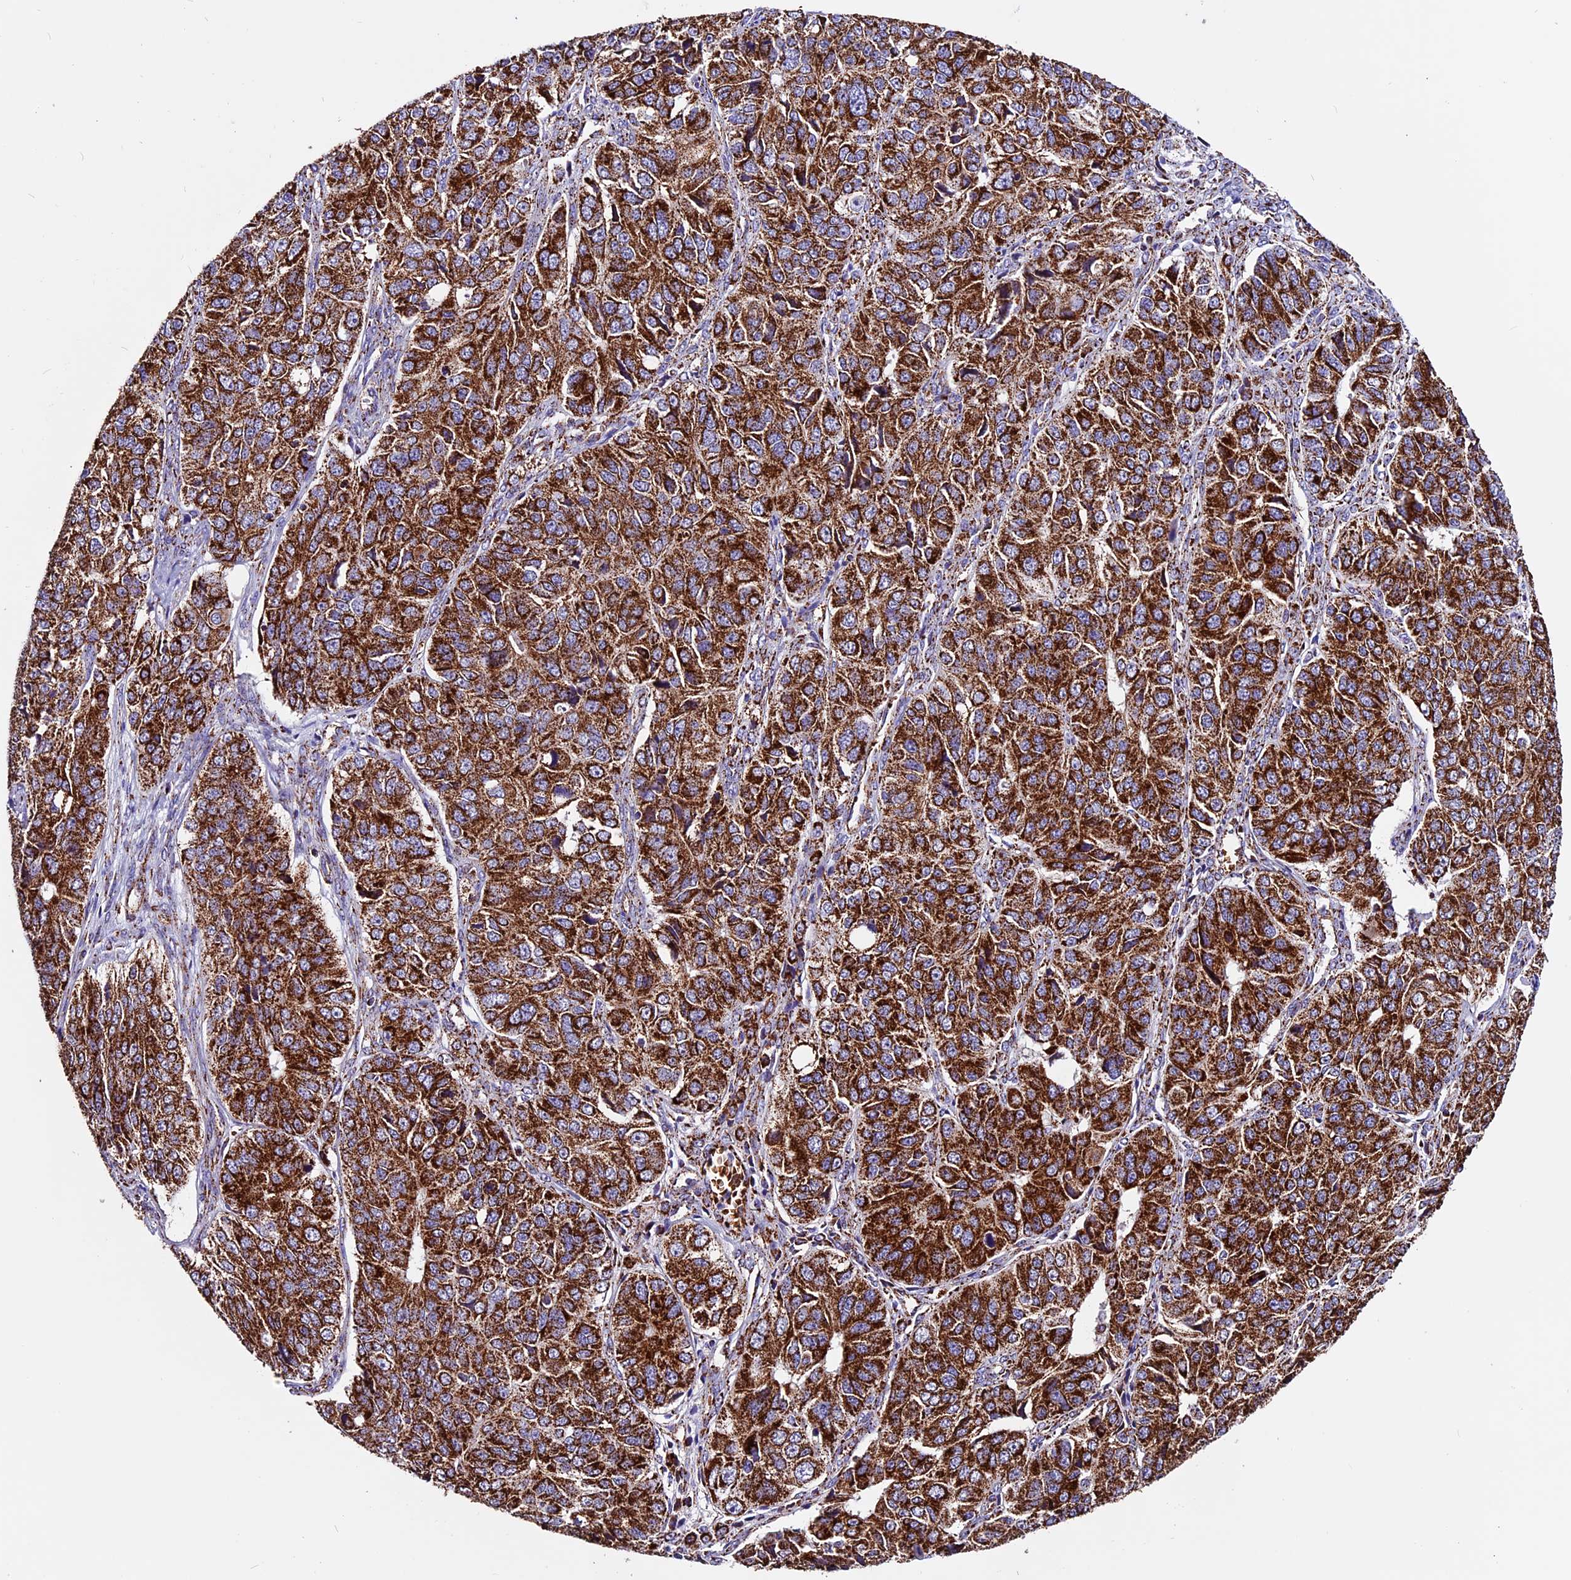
{"staining": {"intensity": "strong", "quantity": ">75%", "location": "cytoplasmic/membranous"}, "tissue": "ovarian cancer", "cell_type": "Tumor cells", "image_type": "cancer", "snomed": [{"axis": "morphology", "description": "Carcinoma, endometroid"}, {"axis": "topography", "description": "Ovary"}], "caption": "This micrograph exhibits ovarian cancer (endometroid carcinoma) stained with immunohistochemistry to label a protein in brown. The cytoplasmic/membranous of tumor cells show strong positivity for the protein. Nuclei are counter-stained blue.", "gene": "CX3CL1", "patient": {"sex": "female", "age": 51}}